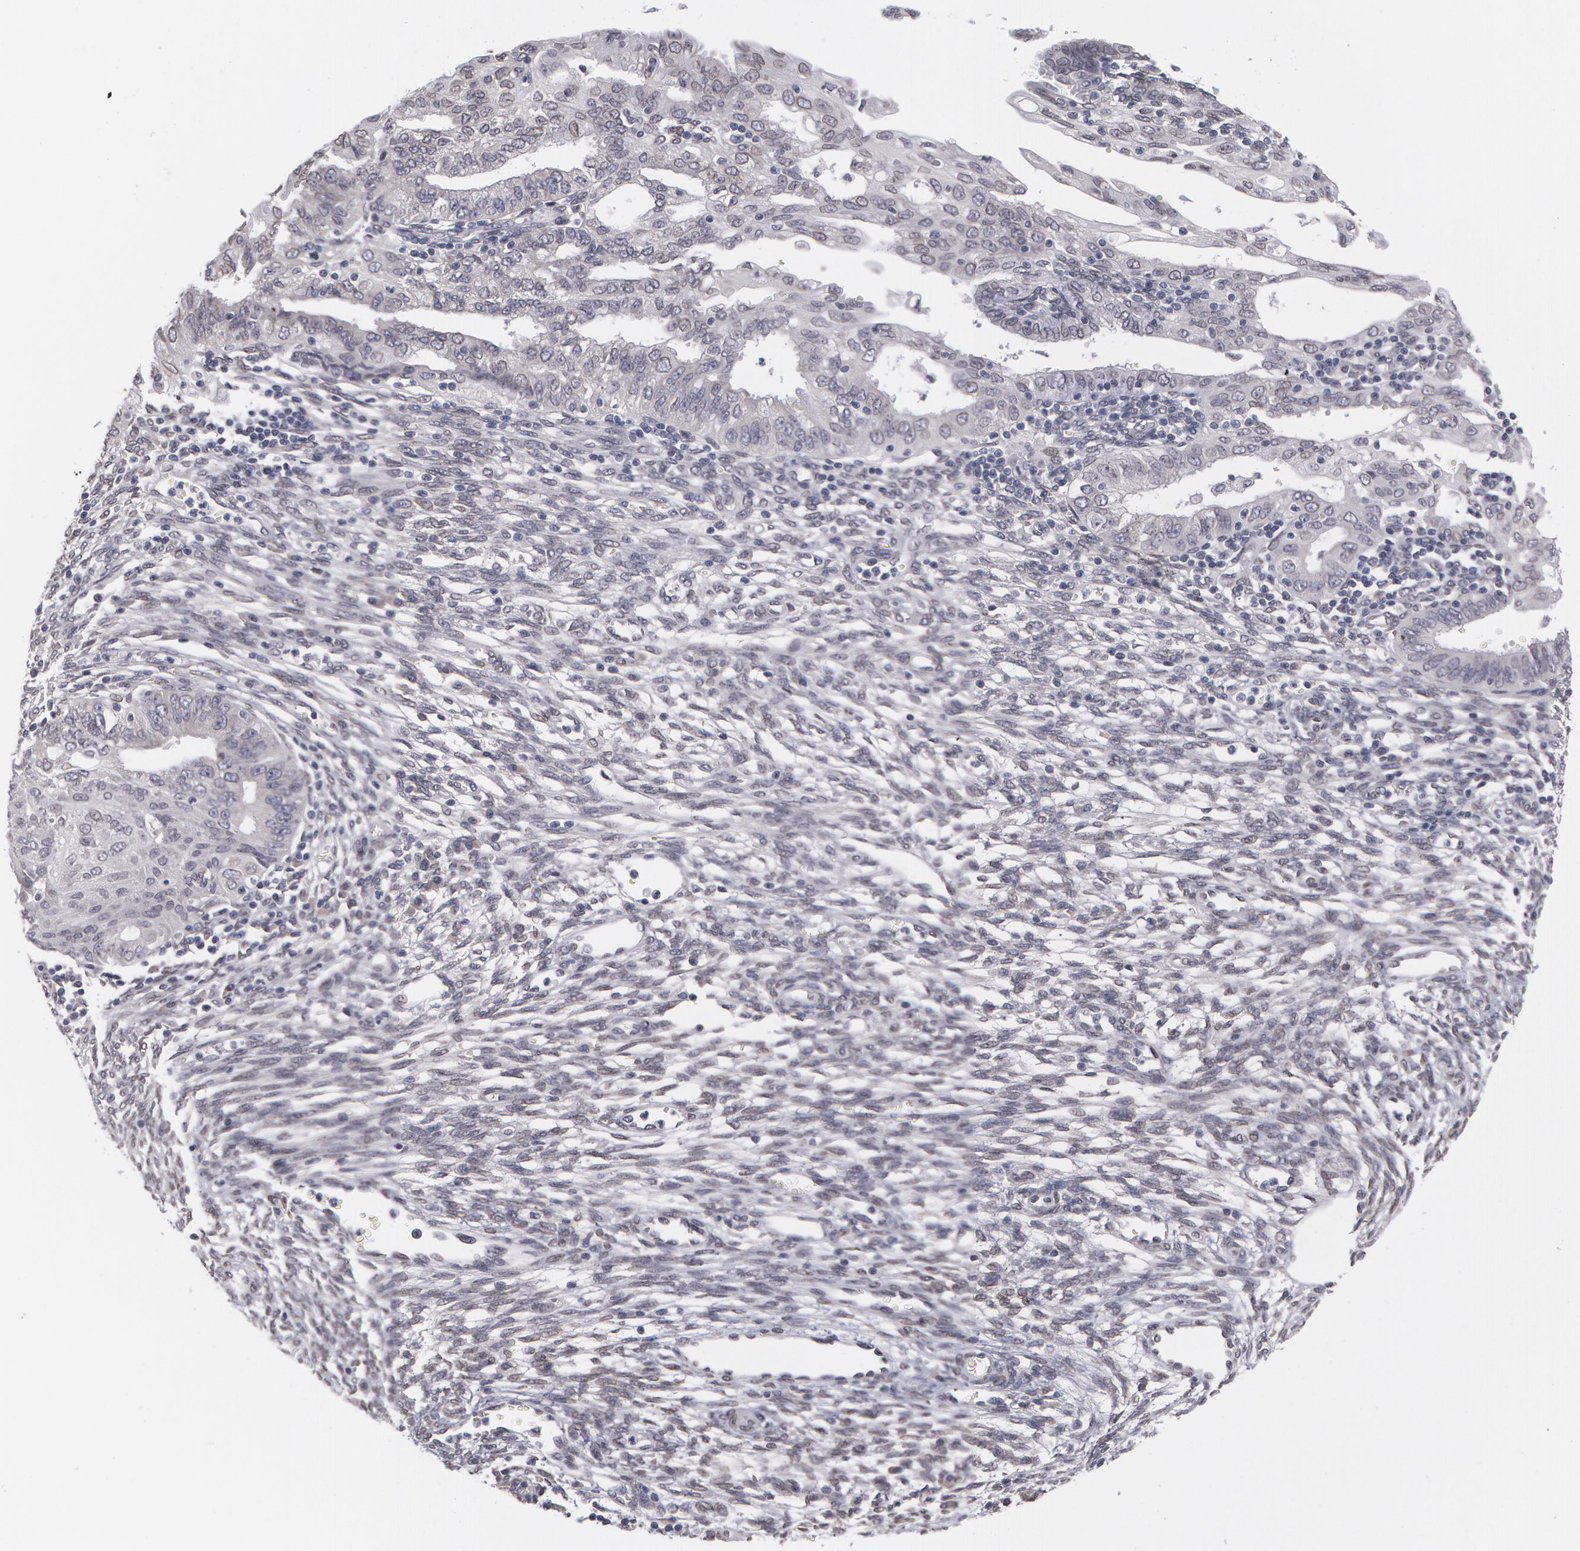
{"staining": {"intensity": "negative", "quantity": "none", "location": "none"}, "tissue": "endometrial cancer", "cell_type": "Tumor cells", "image_type": "cancer", "snomed": [{"axis": "morphology", "description": "Adenocarcinoma, NOS"}, {"axis": "topography", "description": "Endometrium"}], "caption": "Histopathology image shows no significant protein expression in tumor cells of endometrial cancer (adenocarcinoma).", "gene": "EMD", "patient": {"sex": "female", "age": 51}}